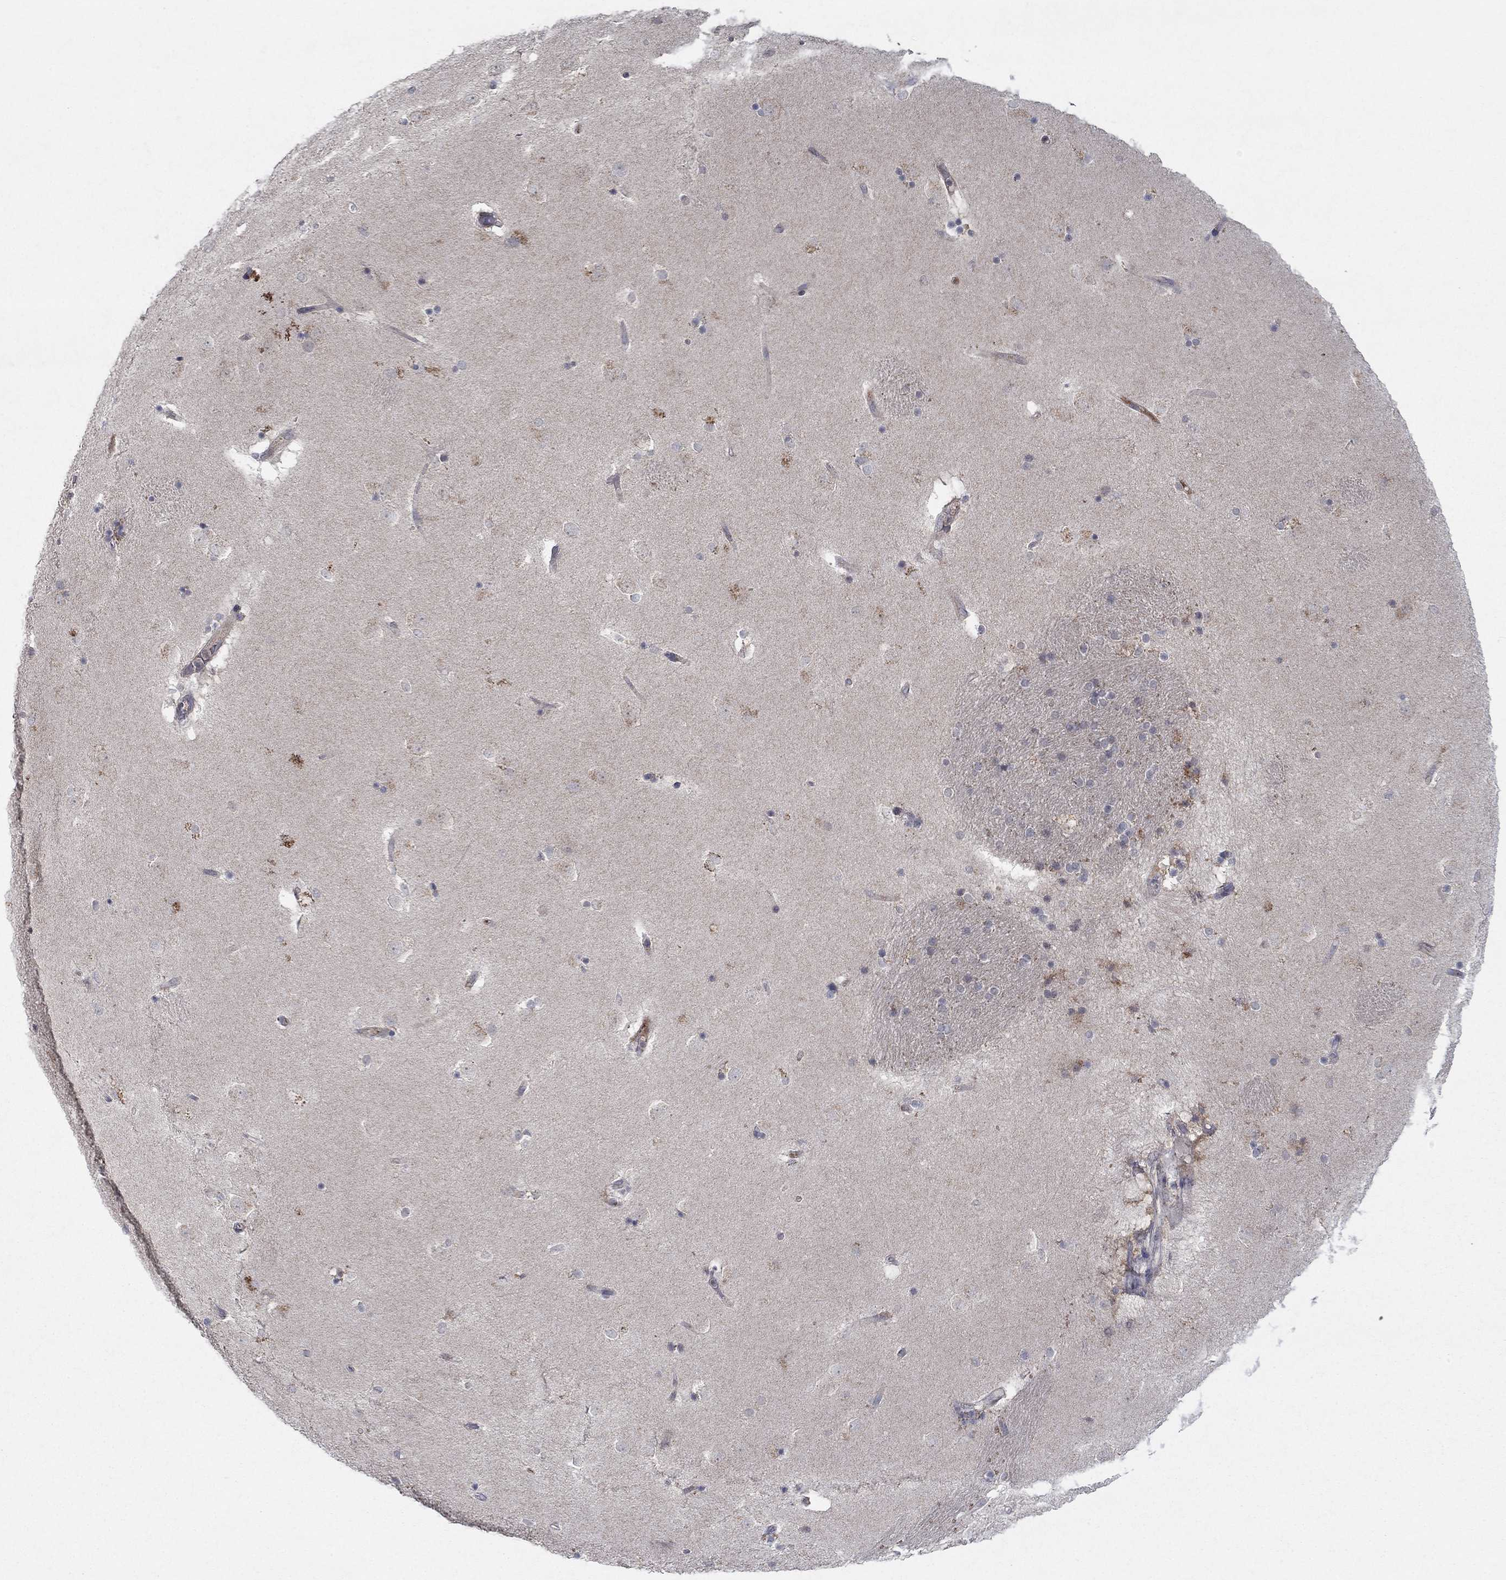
{"staining": {"intensity": "moderate", "quantity": "<25%", "location": "cytoplasmic/membranous"}, "tissue": "caudate", "cell_type": "Glial cells", "image_type": "normal", "snomed": [{"axis": "morphology", "description": "Normal tissue, NOS"}, {"axis": "topography", "description": "Lateral ventricle wall"}], "caption": "Glial cells show low levels of moderate cytoplasmic/membranous positivity in about <25% of cells in unremarkable human caudate. Immunohistochemistry stains the protein of interest in brown and the nuclei are stained blue.", "gene": "IL4", "patient": {"sex": "male", "age": 51}}